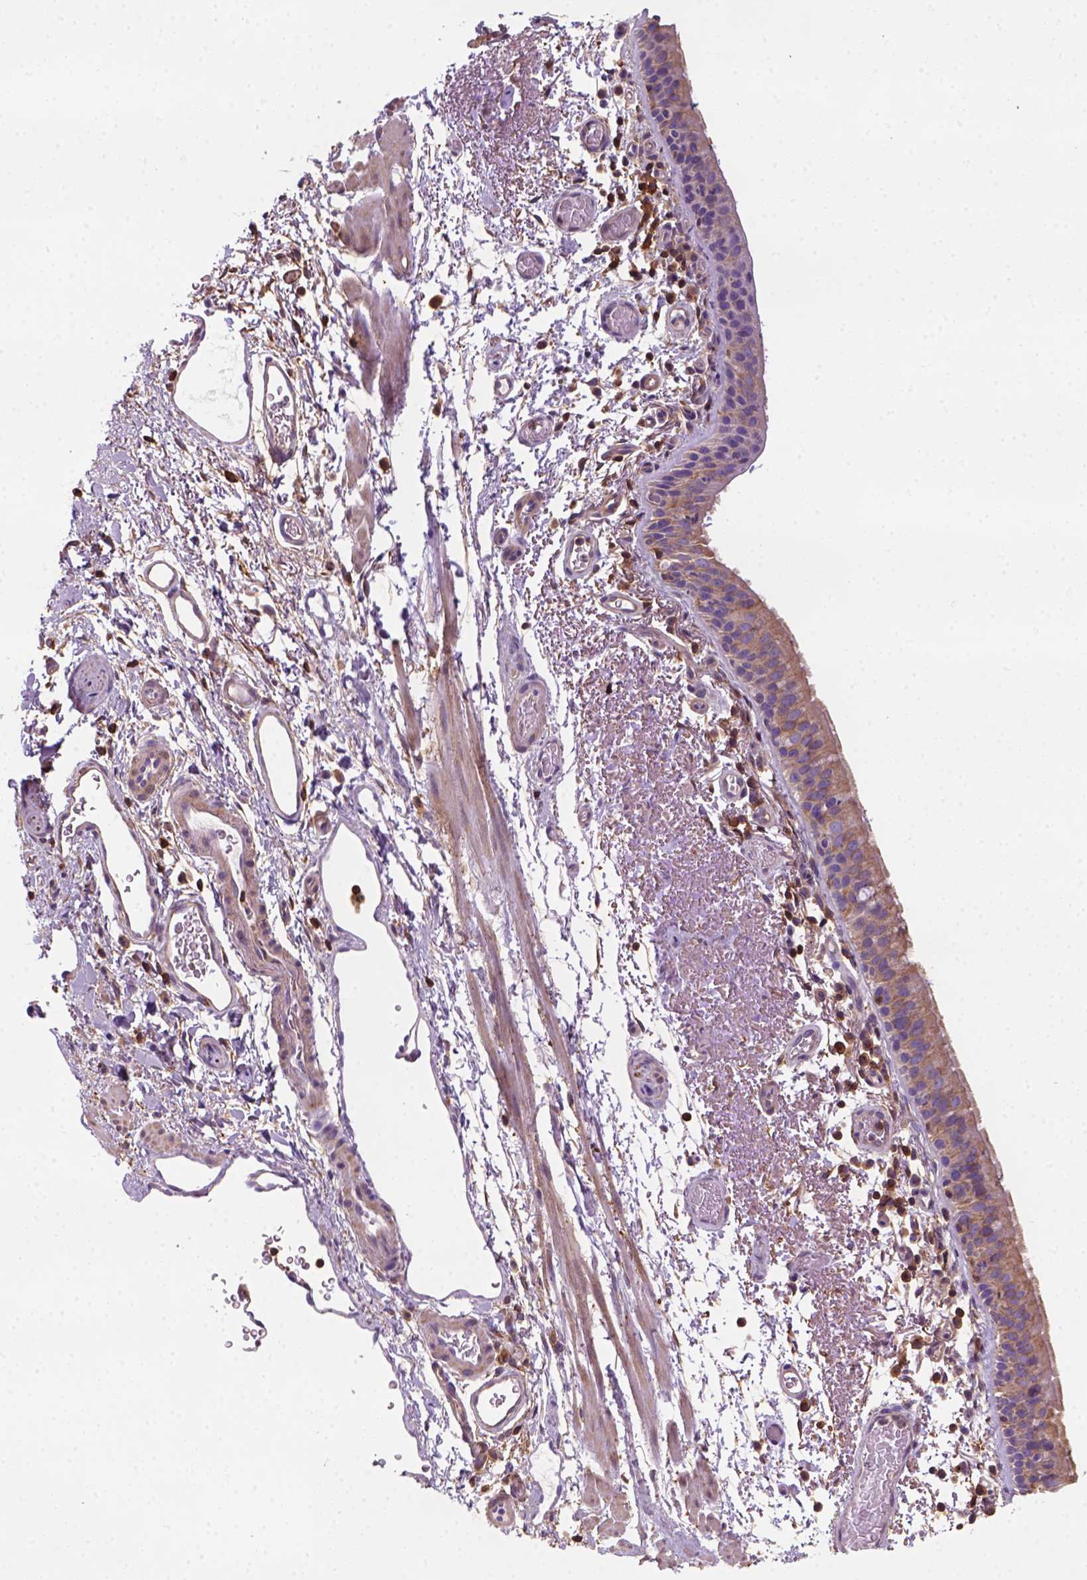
{"staining": {"intensity": "moderate", "quantity": ">75%", "location": "cytoplasmic/membranous"}, "tissue": "bronchus", "cell_type": "Respiratory epithelial cells", "image_type": "normal", "snomed": [{"axis": "morphology", "description": "Normal tissue, NOS"}, {"axis": "morphology", "description": "Adenocarcinoma, NOS"}, {"axis": "topography", "description": "Bronchus"}], "caption": "Immunohistochemical staining of normal human bronchus reveals medium levels of moderate cytoplasmic/membranous expression in about >75% of respiratory epithelial cells.", "gene": "GPRC5D", "patient": {"sex": "male", "age": 68}}